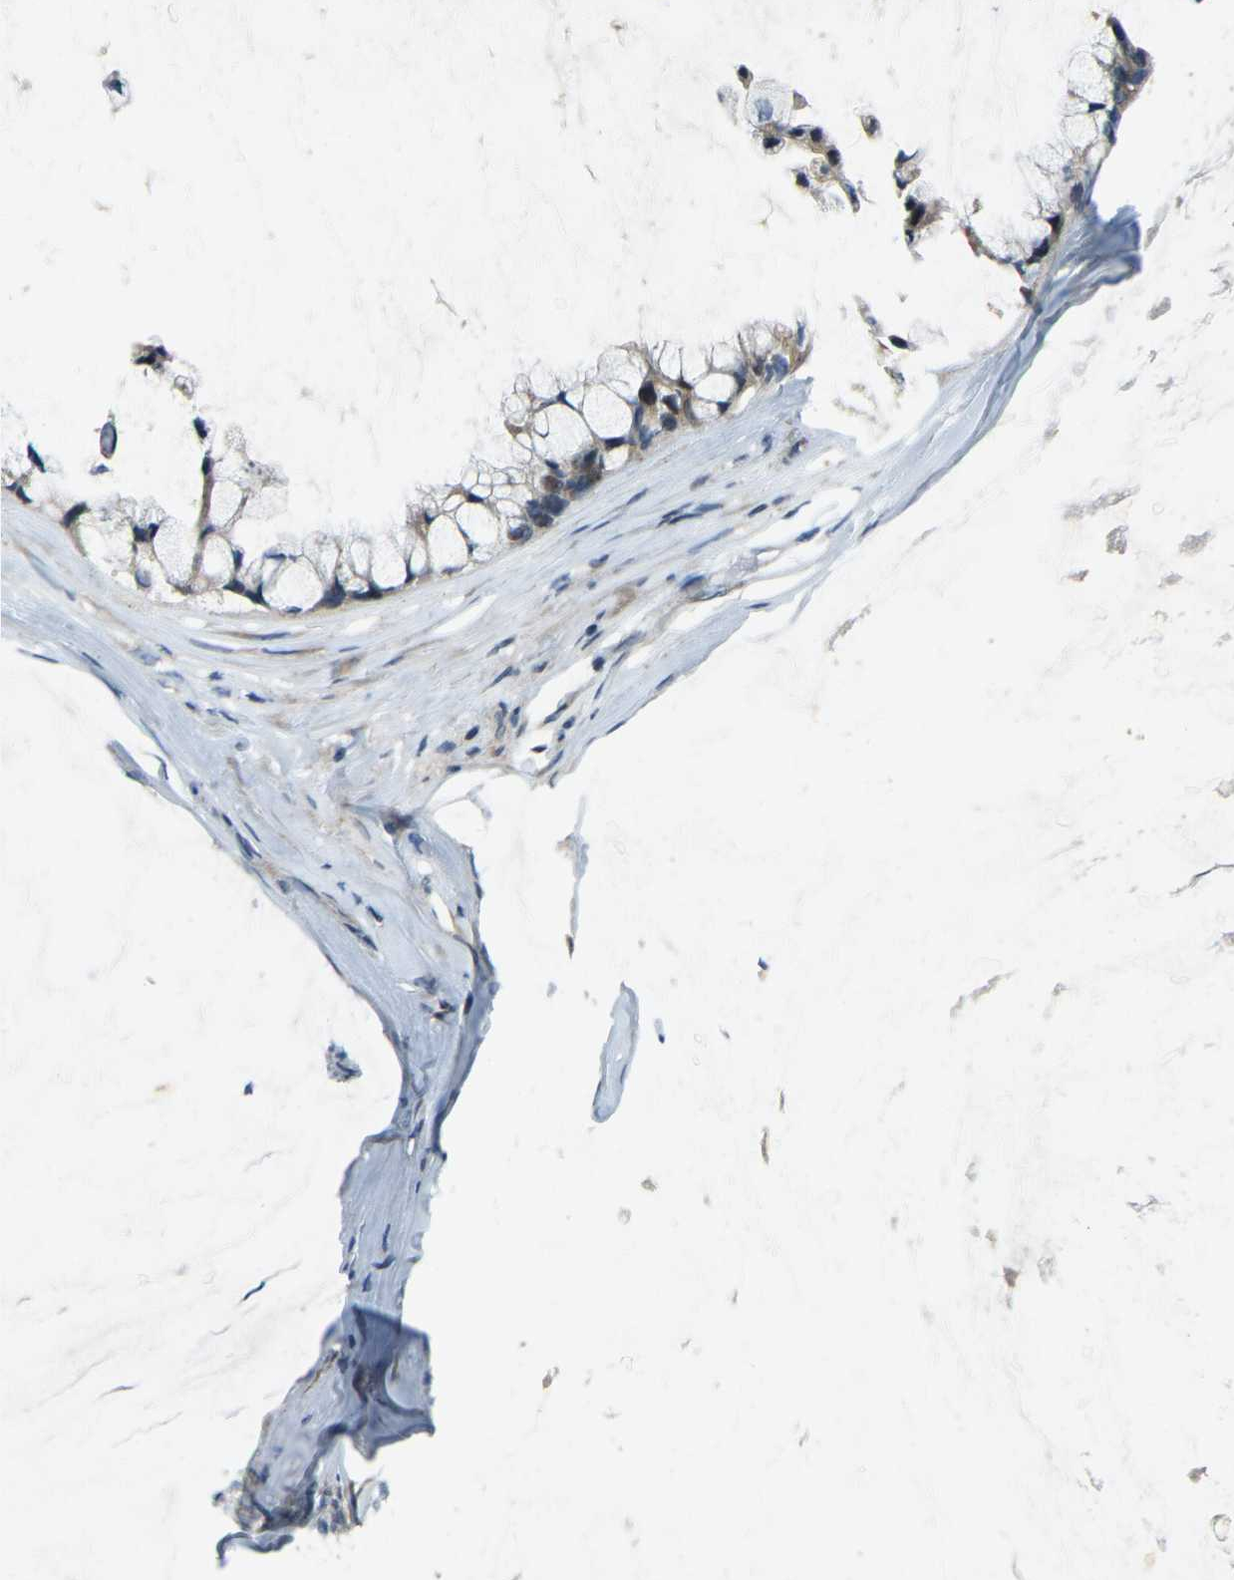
{"staining": {"intensity": "weak", "quantity": "<25%", "location": "cytoplasmic/membranous"}, "tissue": "ovarian cancer", "cell_type": "Tumor cells", "image_type": "cancer", "snomed": [{"axis": "morphology", "description": "Cystadenocarcinoma, mucinous, NOS"}, {"axis": "topography", "description": "Ovary"}], "caption": "Protein analysis of ovarian cancer (mucinous cystadenocarcinoma) exhibits no significant staining in tumor cells.", "gene": "PARL", "patient": {"sex": "female", "age": 39}}